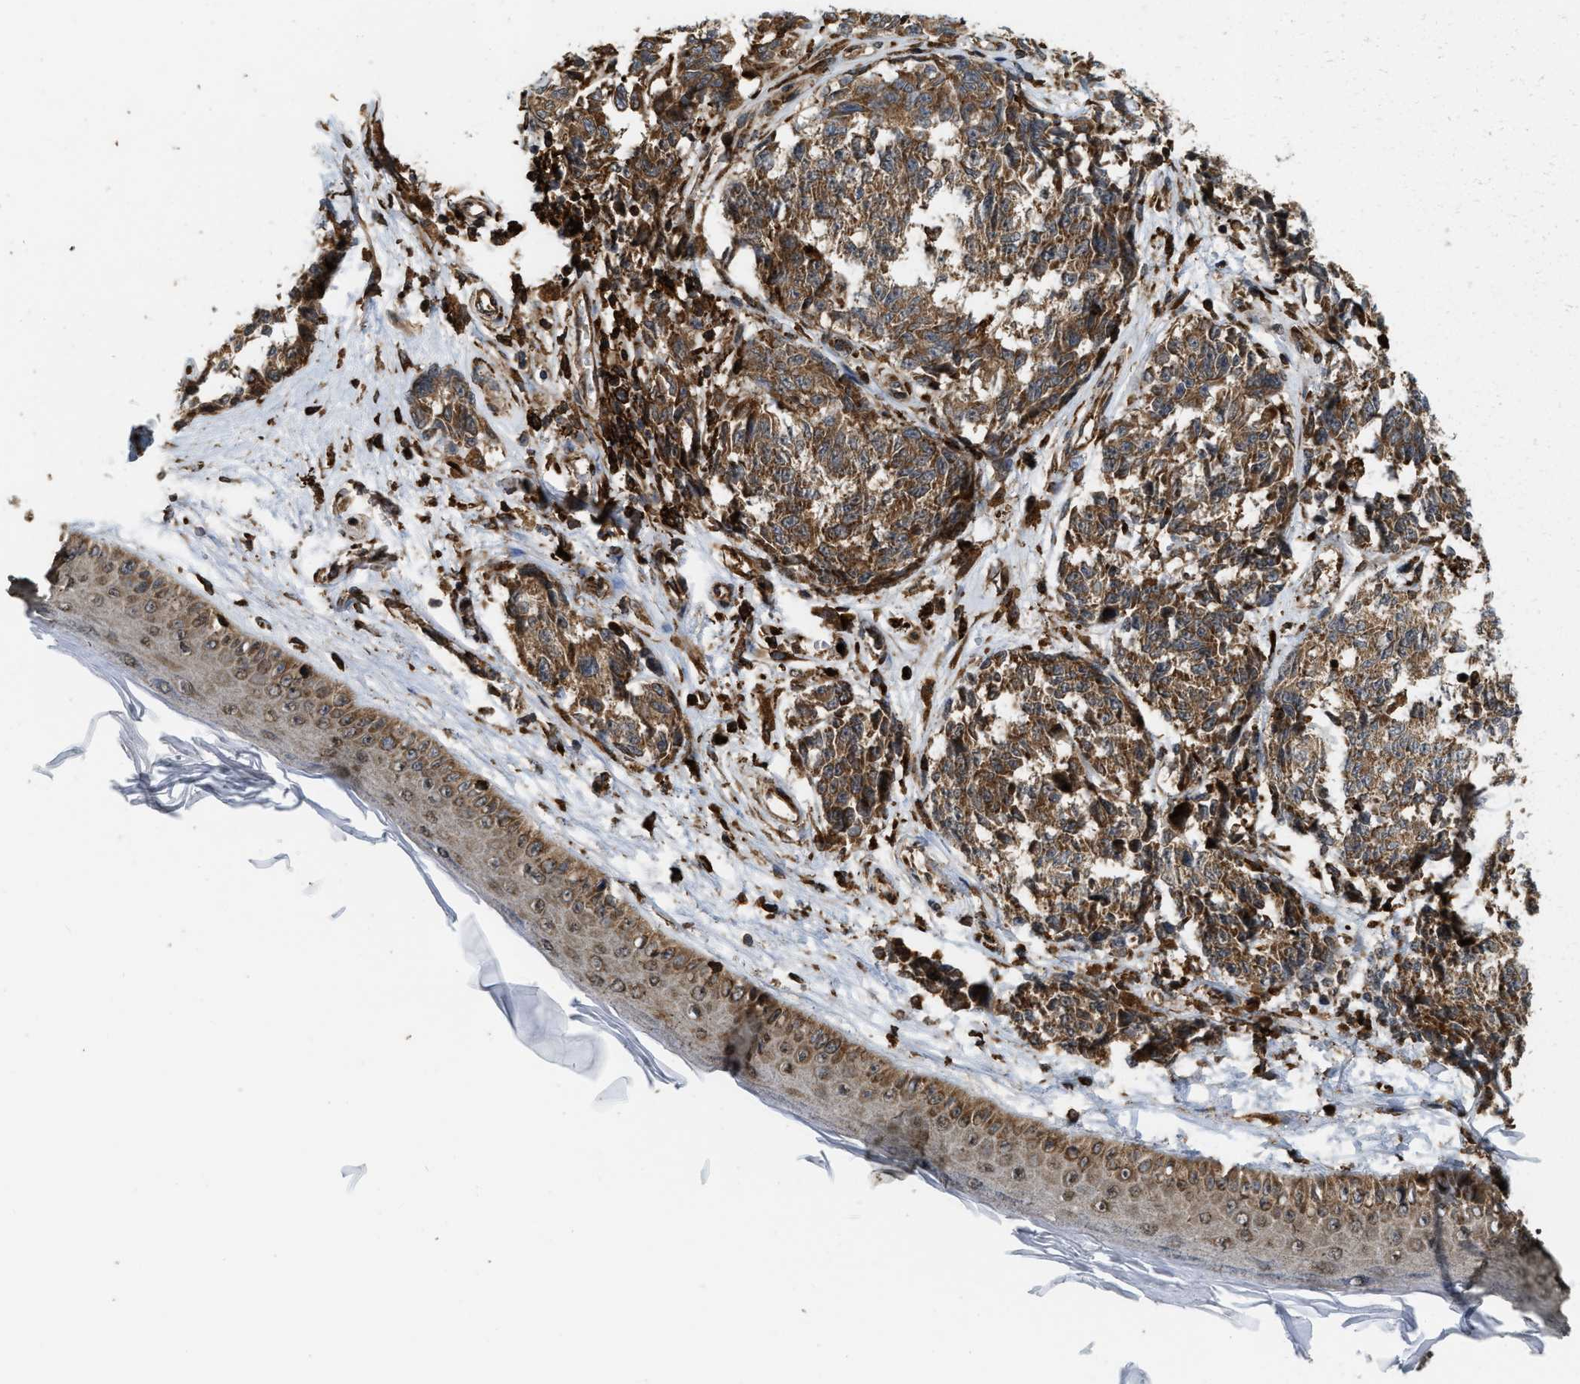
{"staining": {"intensity": "moderate", "quantity": ">75%", "location": "cytoplasmic/membranous"}, "tissue": "melanoma", "cell_type": "Tumor cells", "image_type": "cancer", "snomed": [{"axis": "morphology", "description": "Malignant melanoma, NOS"}, {"axis": "topography", "description": "Skin"}], "caption": "Immunohistochemistry micrograph of malignant melanoma stained for a protein (brown), which exhibits medium levels of moderate cytoplasmic/membranous staining in about >75% of tumor cells.", "gene": "IQCE", "patient": {"sex": "female", "age": 64}}